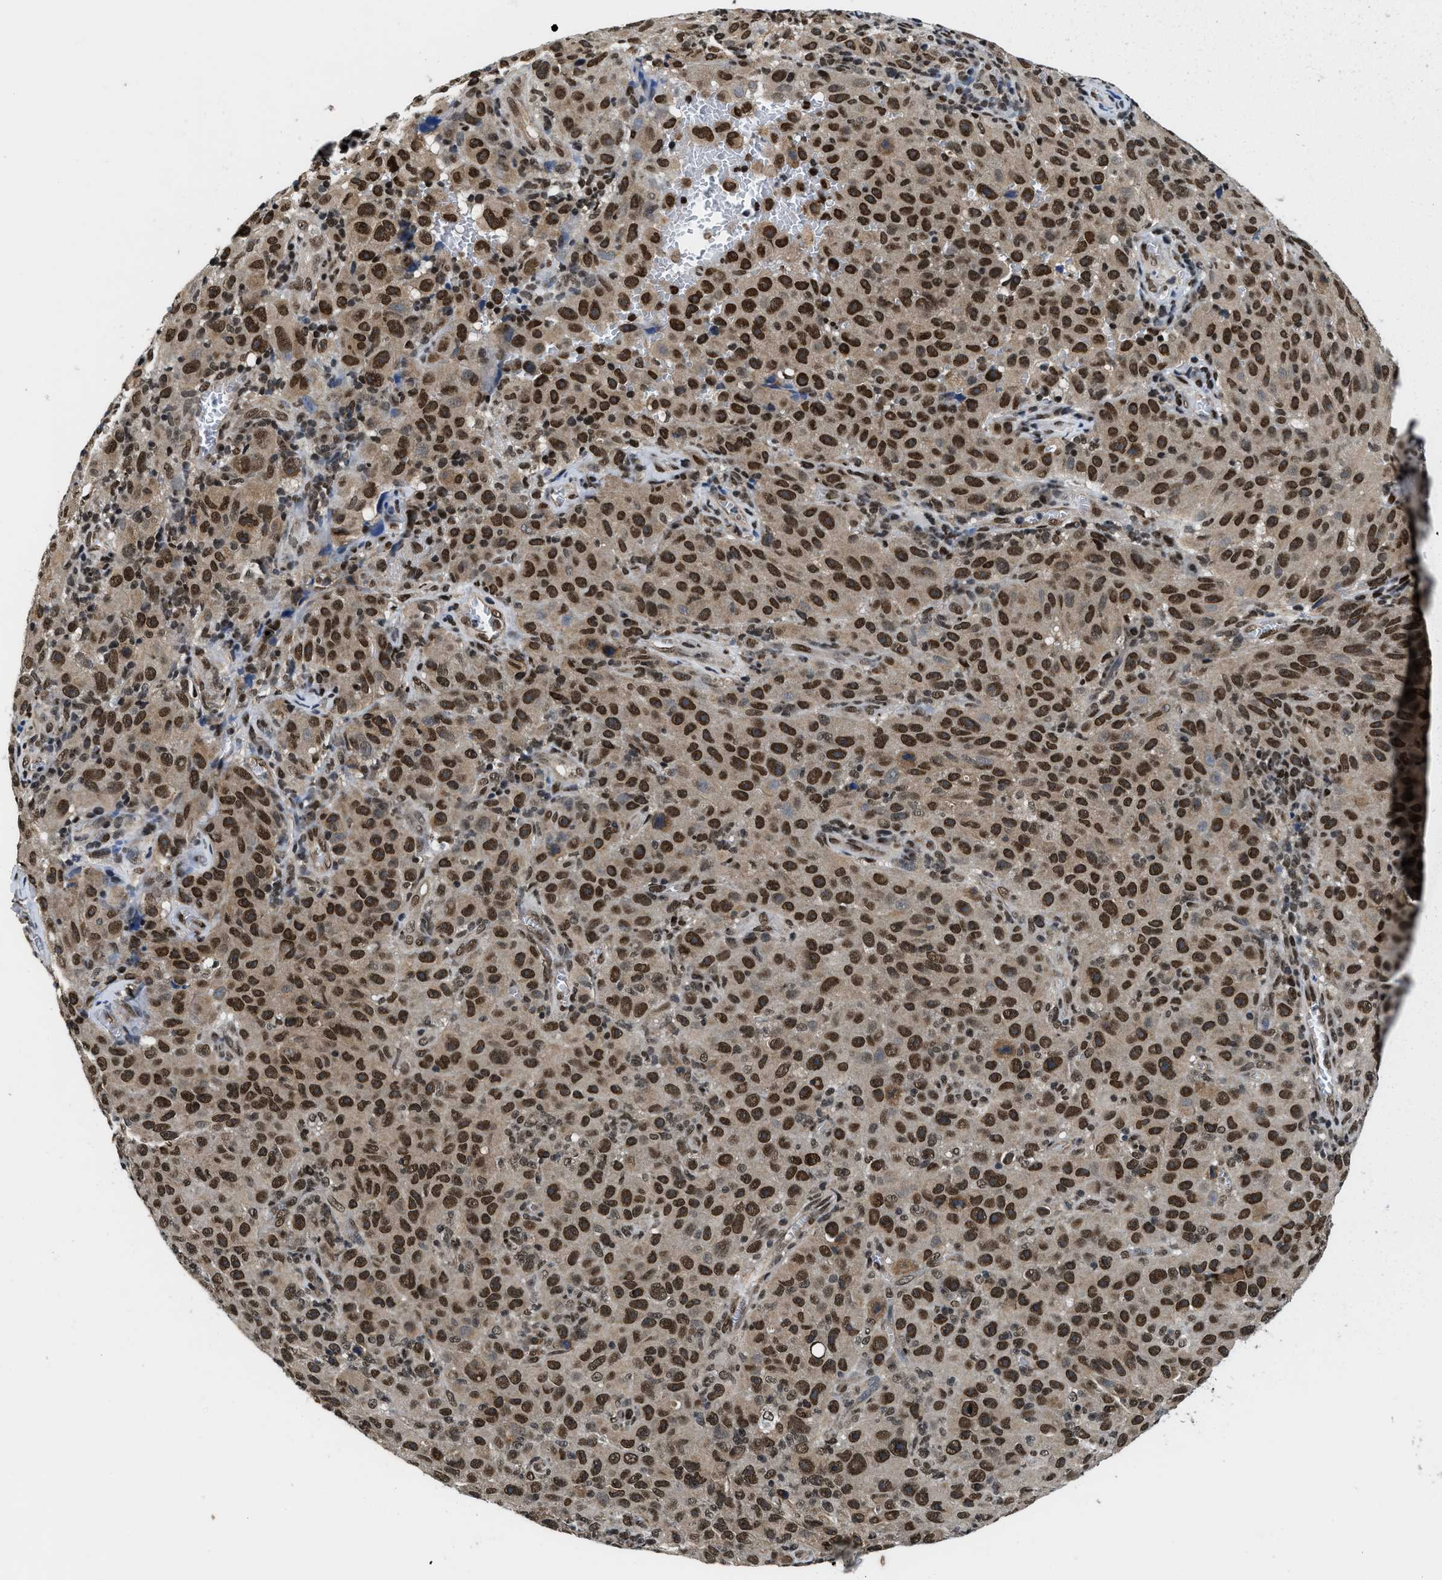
{"staining": {"intensity": "strong", "quantity": ">75%", "location": "cytoplasmic/membranous,nuclear"}, "tissue": "melanoma", "cell_type": "Tumor cells", "image_type": "cancer", "snomed": [{"axis": "morphology", "description": "Malignant melanoma, NOS"}, {"axis": "topography", "description": "Skin"}], "caption": "Immunohistochemical staining of human melanoma displays strong cytoplasmic/membranous and nuclear protein staining in about >75% of tumor cells.", "gene": "SAFB", "patient": {"sex": "female", "age": 82}}